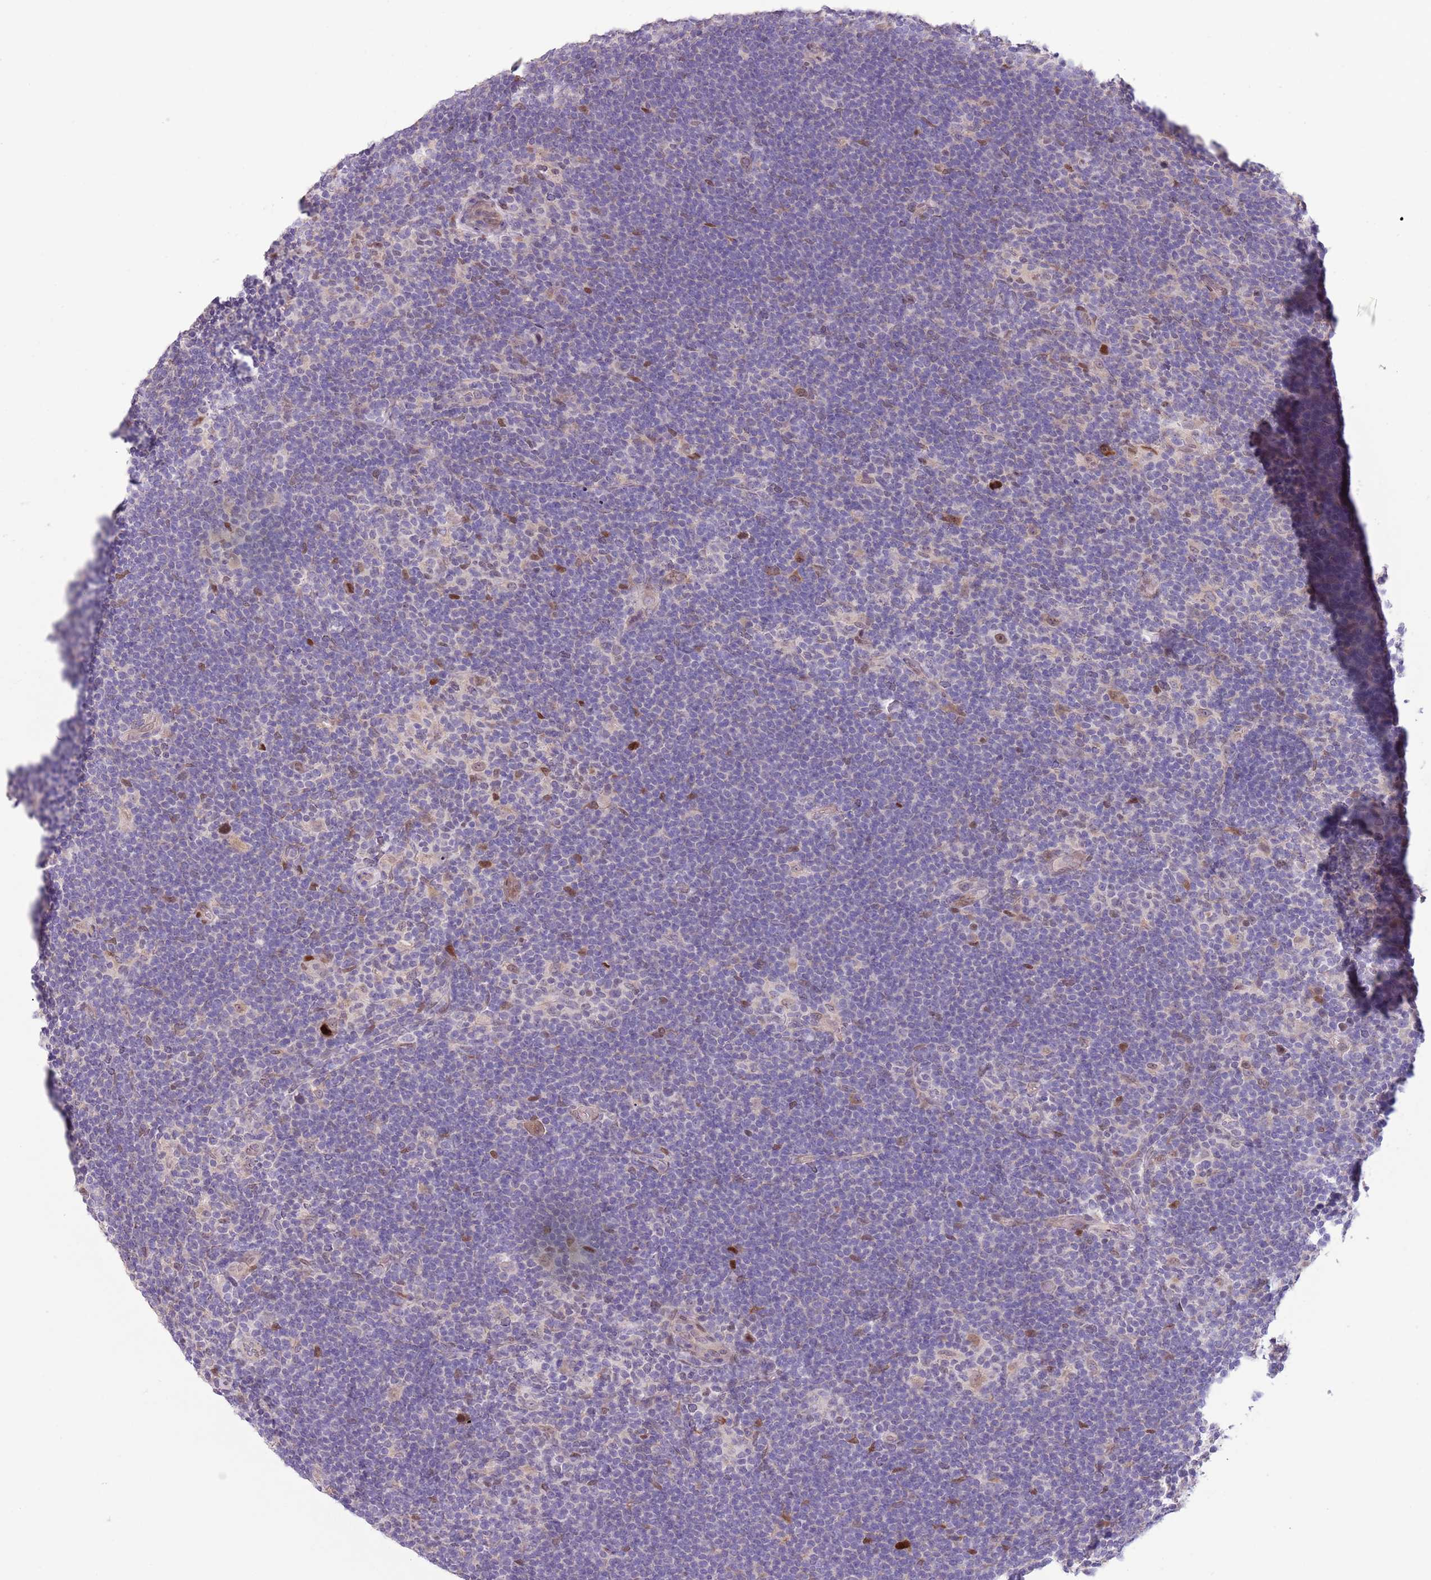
{"staining": {"intensity": "negative", "quantity": "none", "location": "none"}, "tissue": "lymphoma", "cell_type": "Tumor cells", "image_type": "cancer", "snomed": [{"axis": "morphology", "description": "Hodgkin's disease, NOS"}, {"axis": "topography", "description": "Lymph node"}], "caption": "Hodgkin's disease stained for a protein using IHC exhibits no positivity tumor cells.", "gene": "CCND2", "patient": {"sex": "female", "age": 57}}